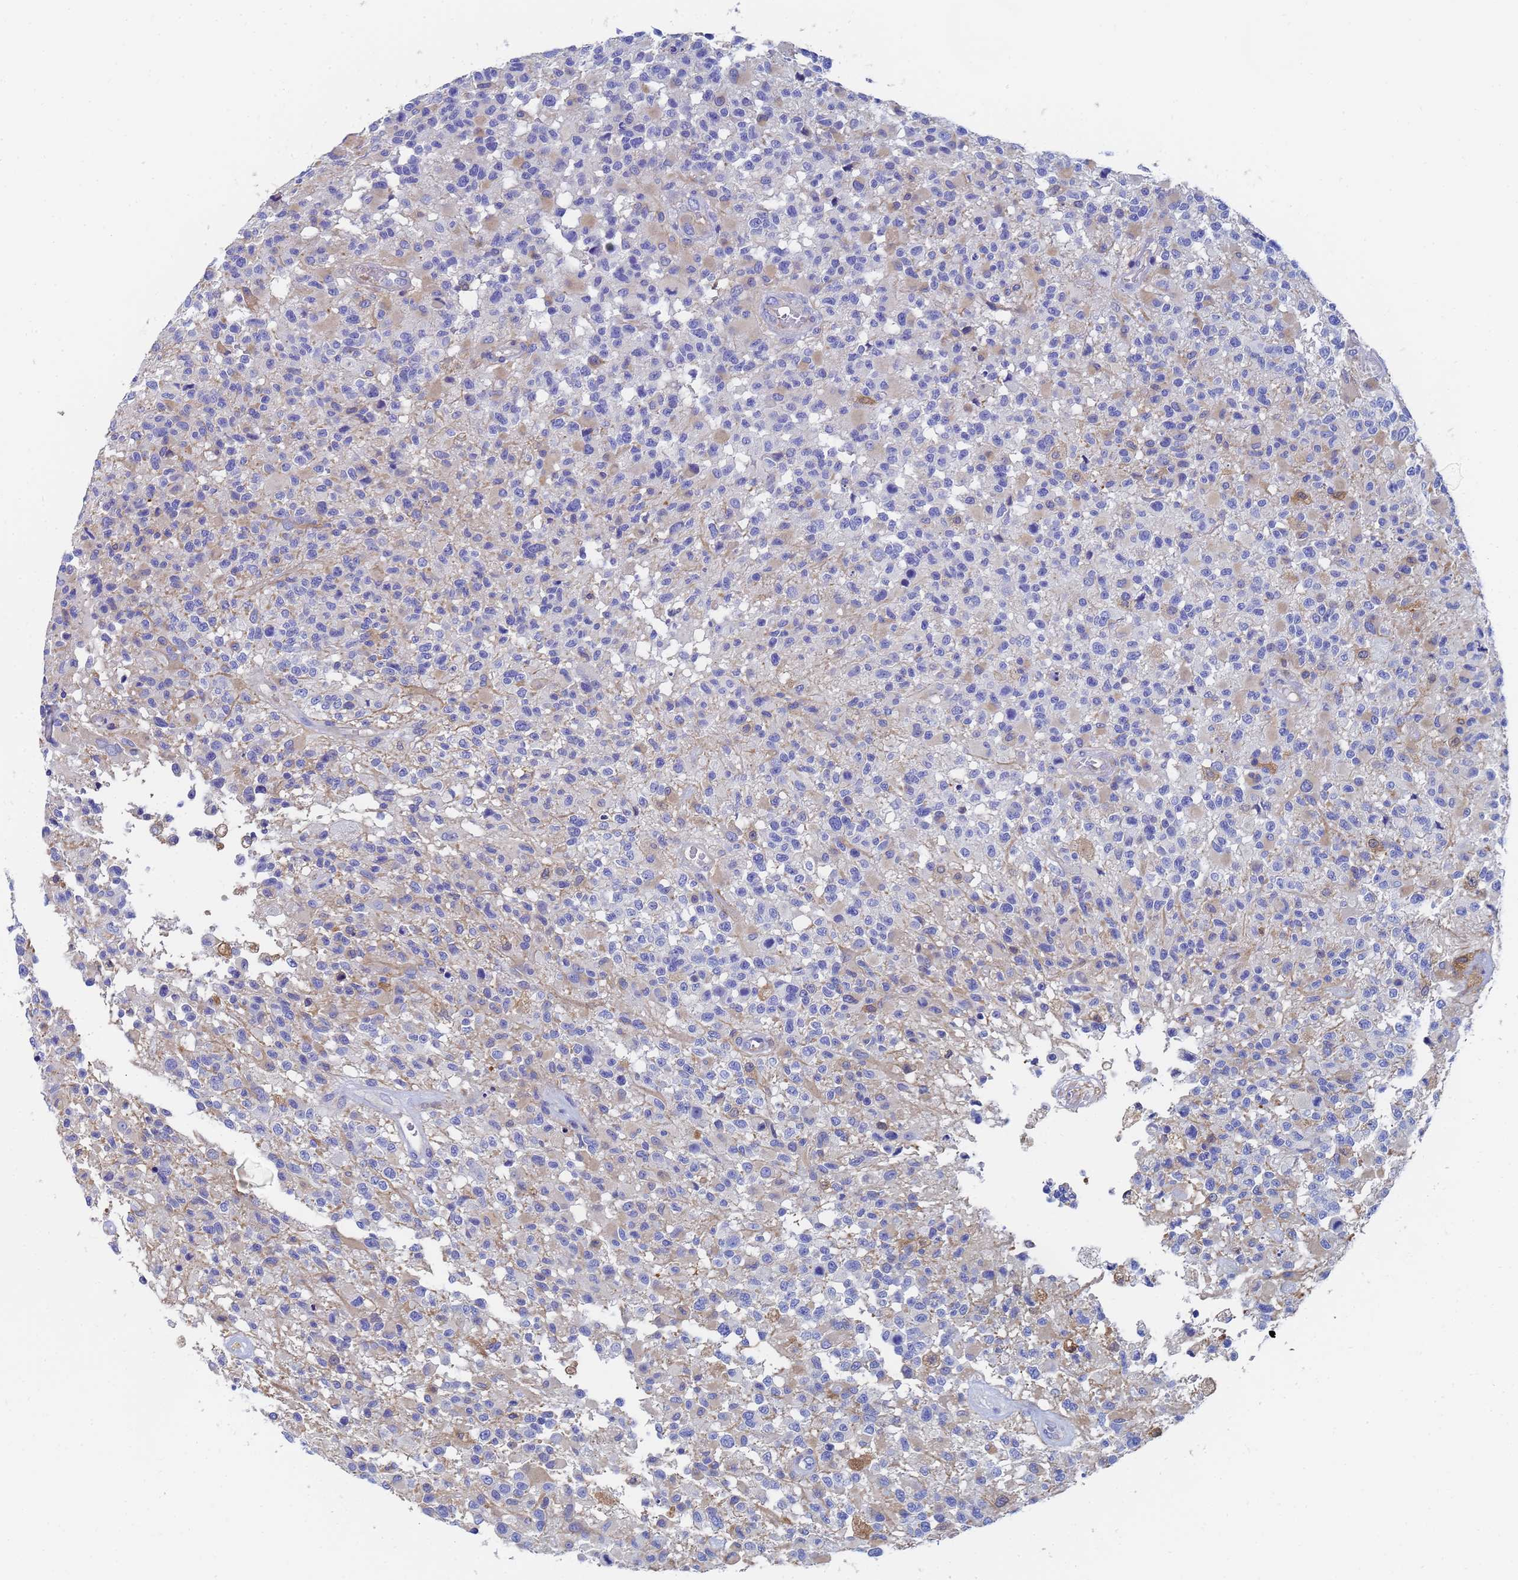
{"staining": {"intensity": "negative", "quantity": "none", "location": "none"}, "tissue": "glioma", "cell_type": "Tumor cells", "image_type": "cancer", "snomed": [{"axis": "morphology", "description": "Glioma, malignant, High grade"}, {"axis": "morphology", "description": "Glioblastoma, NOS"}, {"axis": "topography", "description": "Brain"}], "caption": "Glioma was stained to show a protein in brown. There is no significant positivity in tumor cells.", "gene": "GCHFR", "patient": {"sex": "male", "age": 60}}